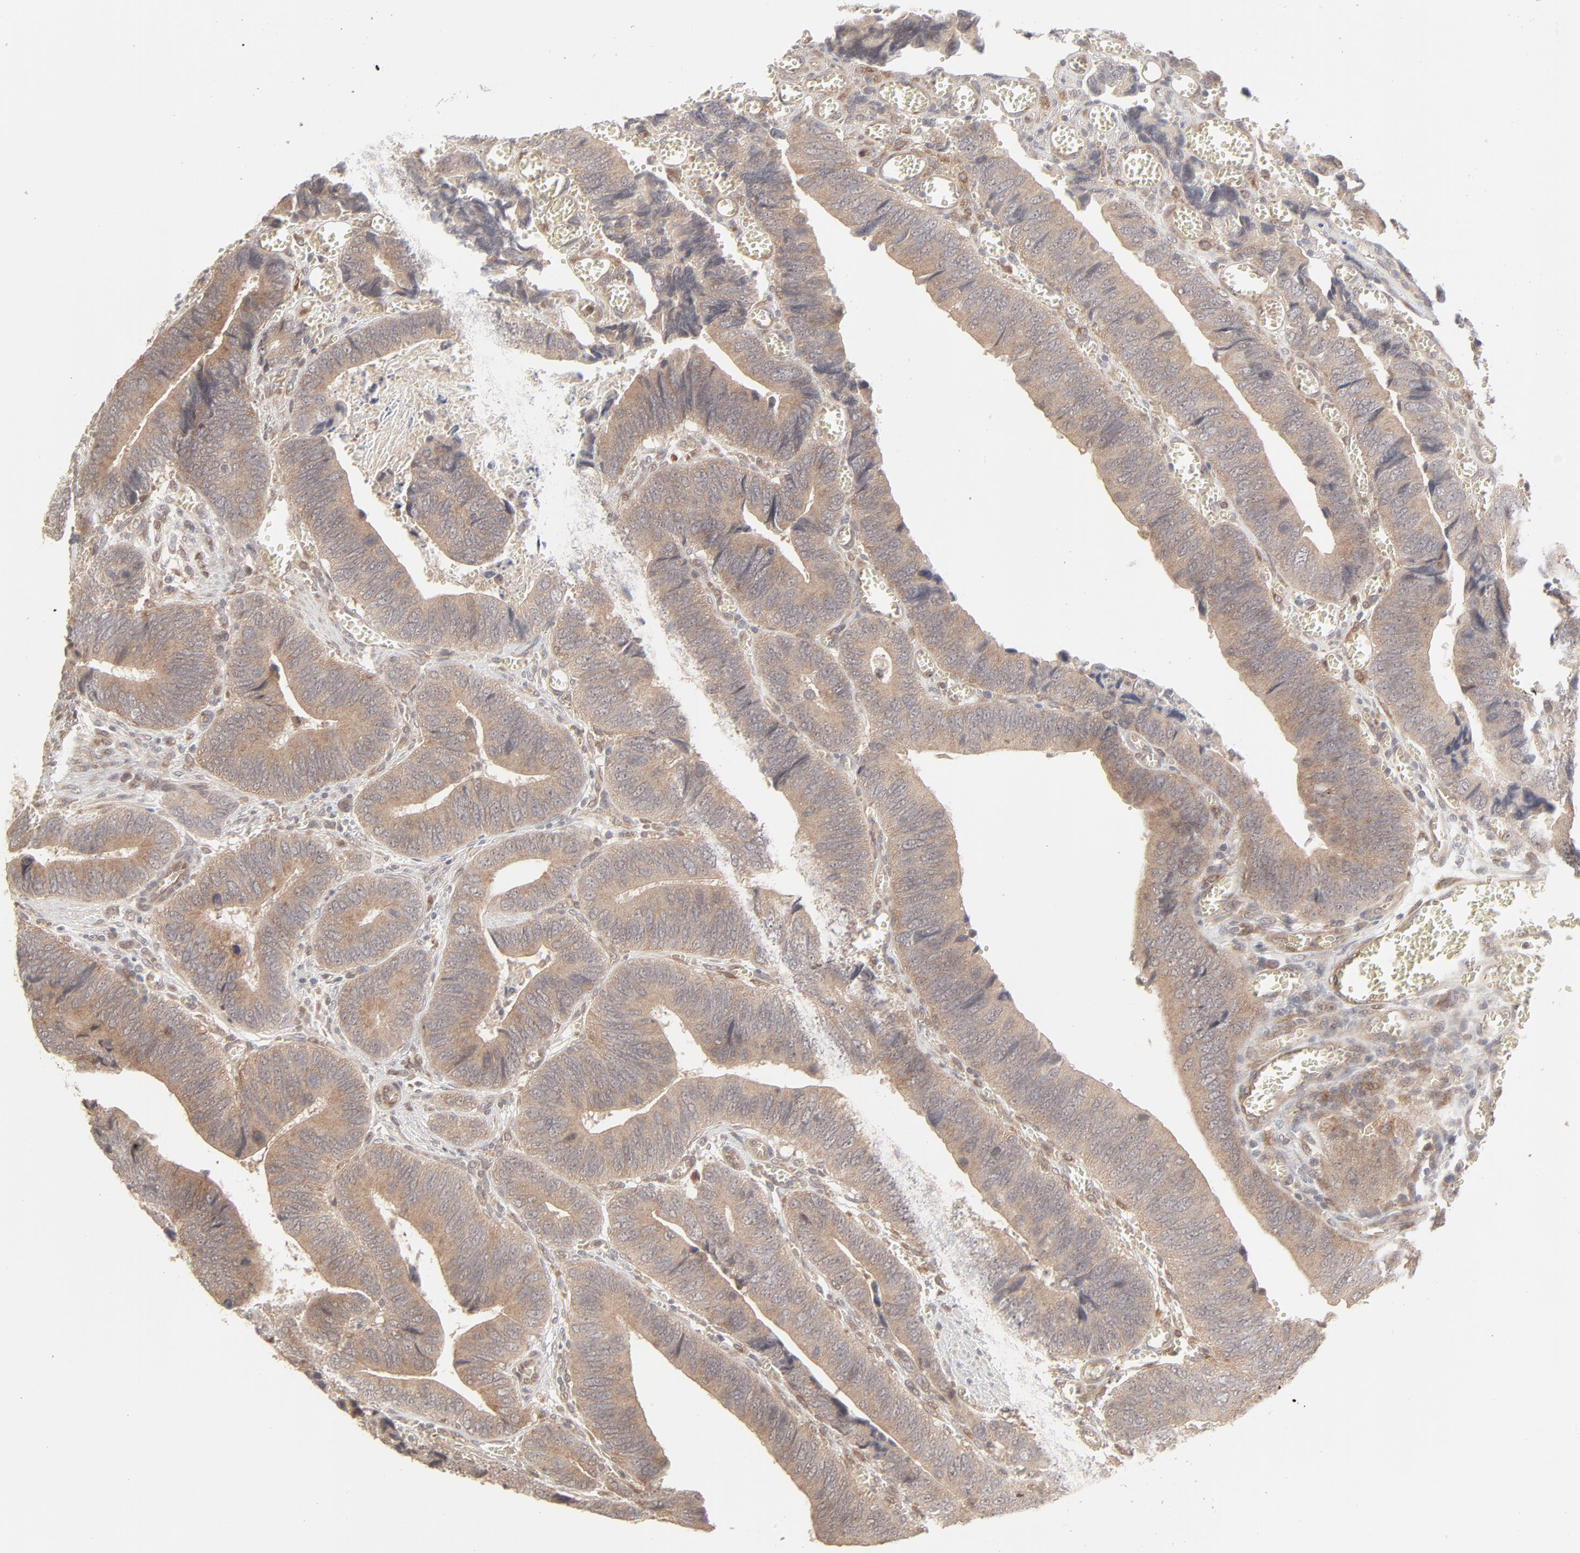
{"staining": {"intensity": "moderate", "quantity": ">75%", "location": "cytoplasmic/membranous"}, "tissue": "colorectal cancer", "cell_type": "Tumor cells", "image_type": "cancer", "snomed": [{"axis": "morphology", "description": "Adenocarcinoma, NOS"}, {"axis": "topography", "description": "Colon"}], "caption": "Protein analysis of colorectal cancer tissue displays moderate cytoplasmic/membranous expression in about >75% of tumor cells. Using DAB (brown) and hematoxylin (blue) stains, captured at high magnification using brightfield microscopy.", "gene": "RAB5C", "patient": {"sex": "male", "age": 72}}